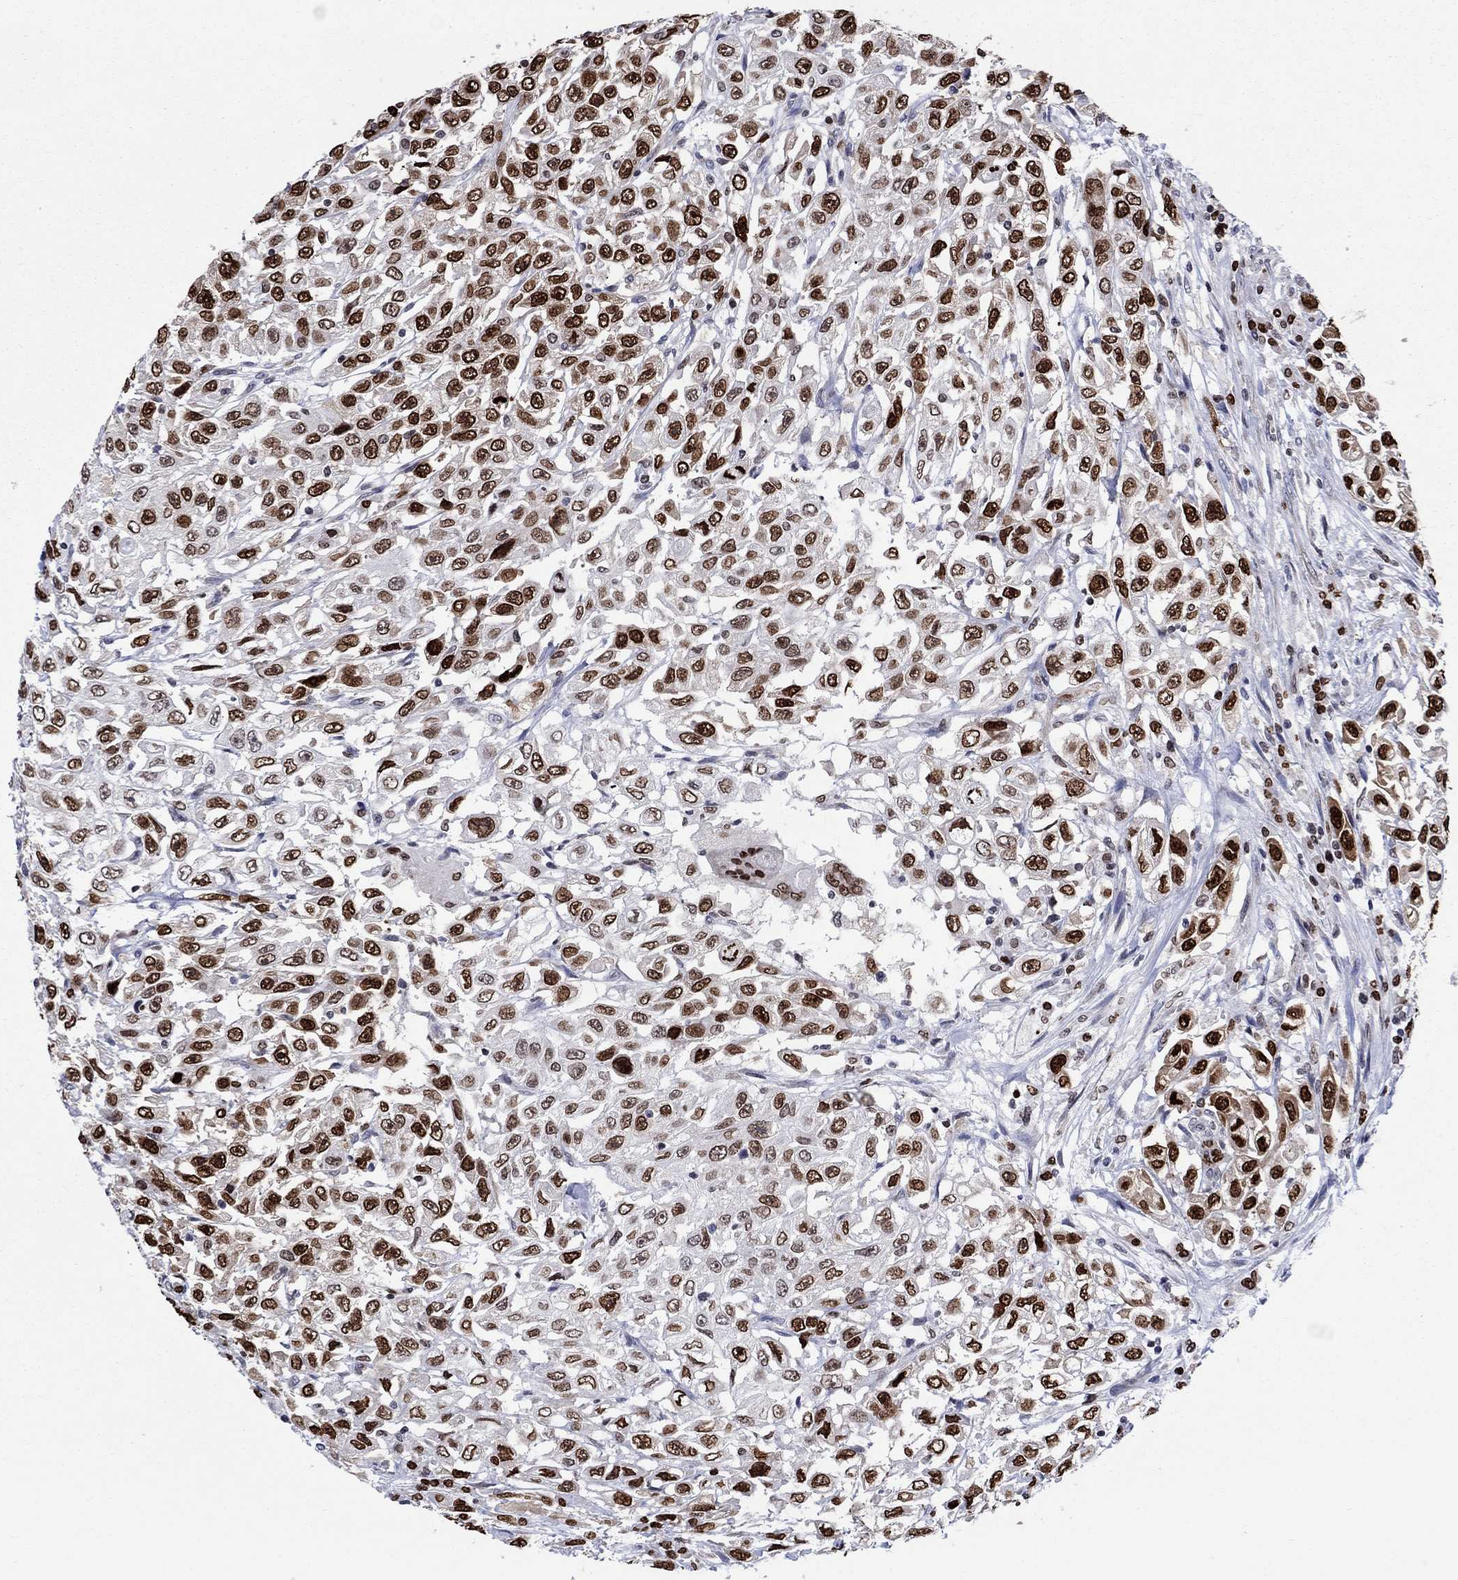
{"staining": {"intensity": "strong", "quantity": "25%-75%", "location": "nuclear"}, "tissue": "urothelial cancer", "cell_type": "Tumor cells", "image_type": "cancer", "snomed": [{"axis": "morphology", "description": "Urothelial carcinoma, High grade"}, {"axis": "topography", "description": "Urinary bladder"}], "caption": "High-grade urothelial carcinoma stained with a protein marker exhibits strong staining in tumor cells.", "gene": "HMGA1", "patient": {"sex": "female", "age": 56}}